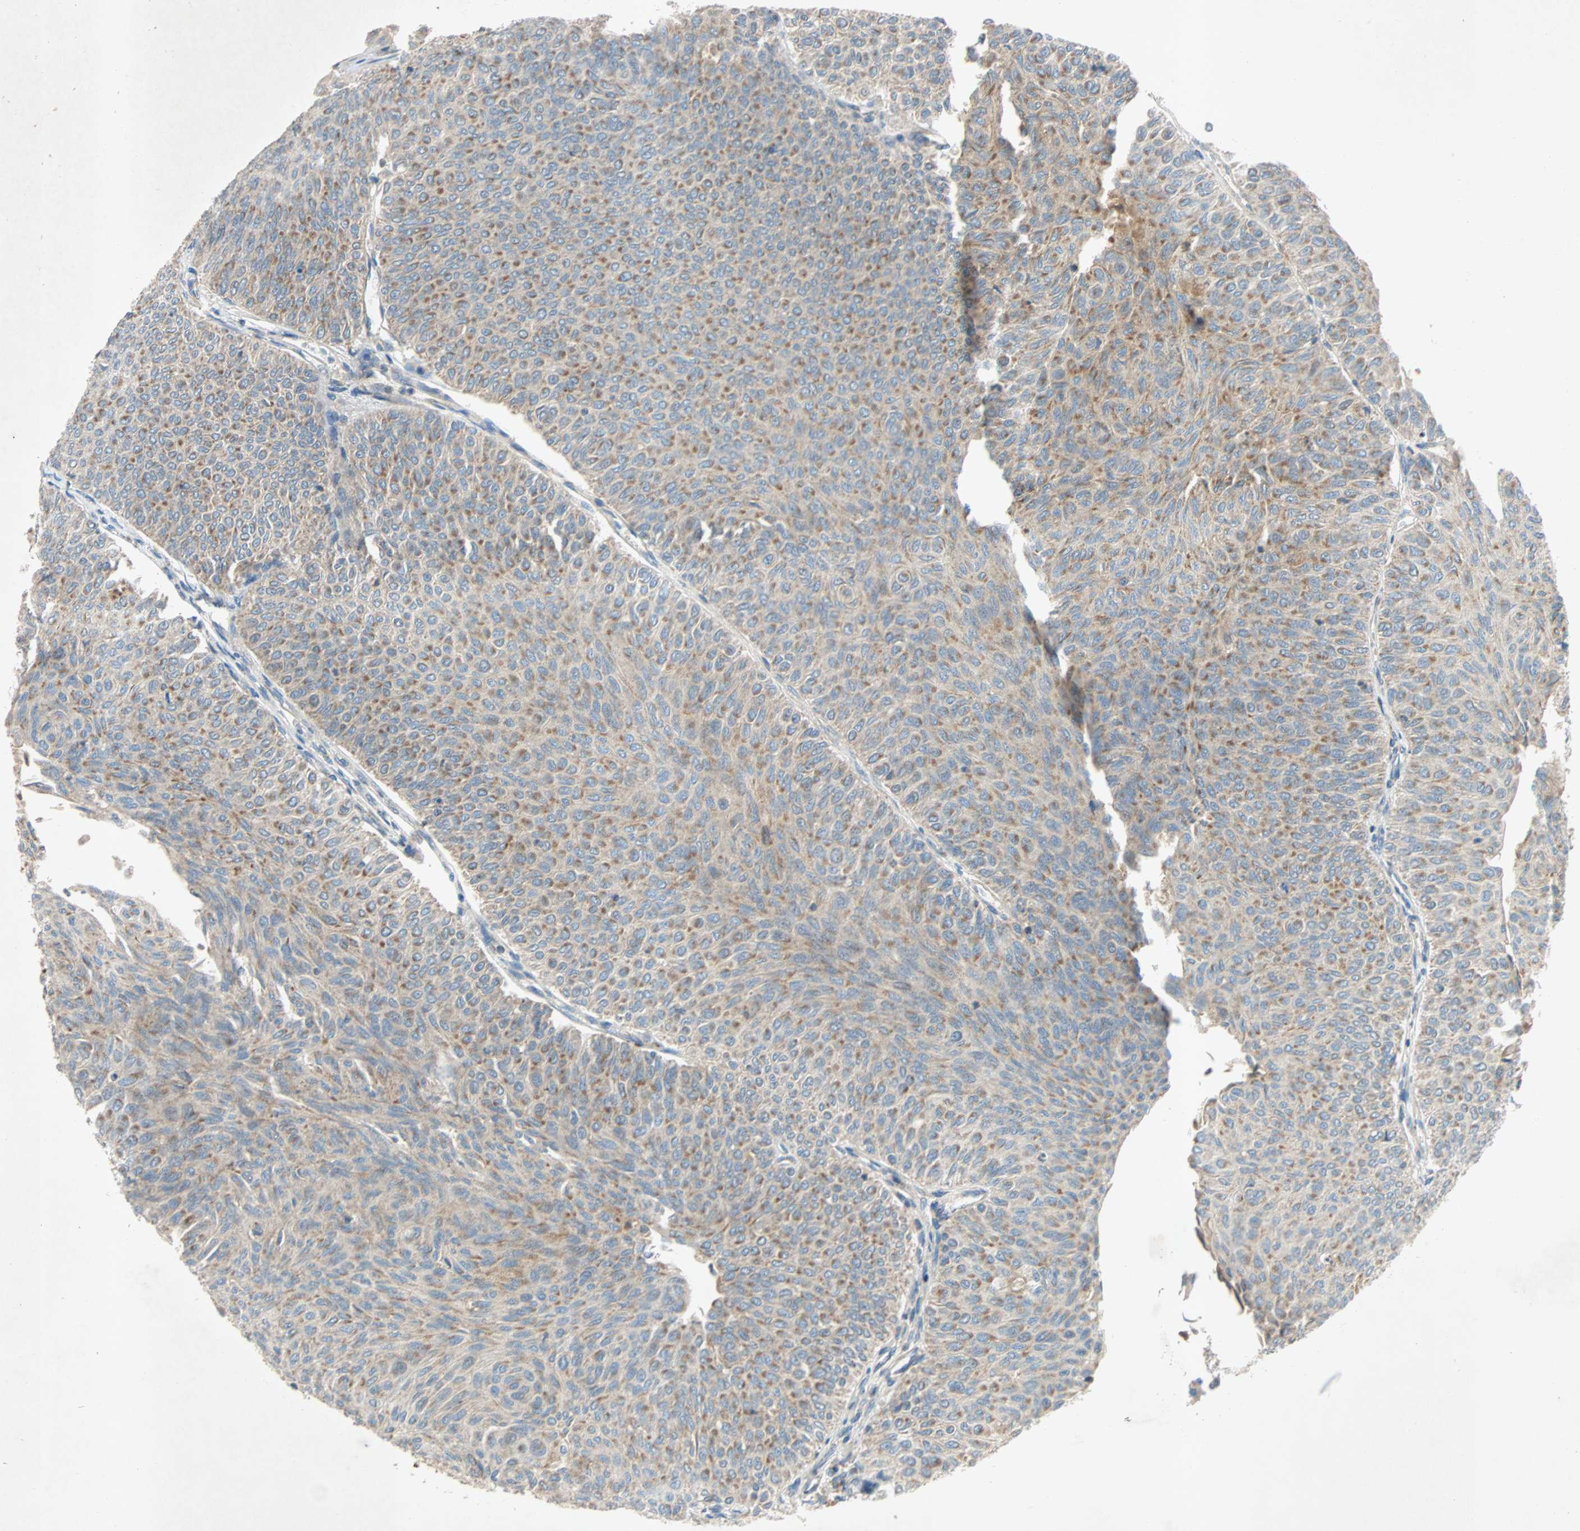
{"staining": {"intensity": "moderate", "quantity": ">75%", "location": "cytoplasmic/membranous"}, "tissue": "urothelial cancer", "cell_type": "Tumor cells", "image_type": "cancer", "snomed": [{"axis": "morphology", "description": "Urothelial carcinoma, Low grade"}, {"axis": "topography", "description": "Urinary bladder"}], "caption": "High-power microscopy captured an IHC micrograph of urothelial carcinoma (low-grade), revealing moderate cytoplasmic/membranous expression in about >75% of tumor cells.", "gene": "XYLT1", "patient": {"sex": "male", "age": 78}}